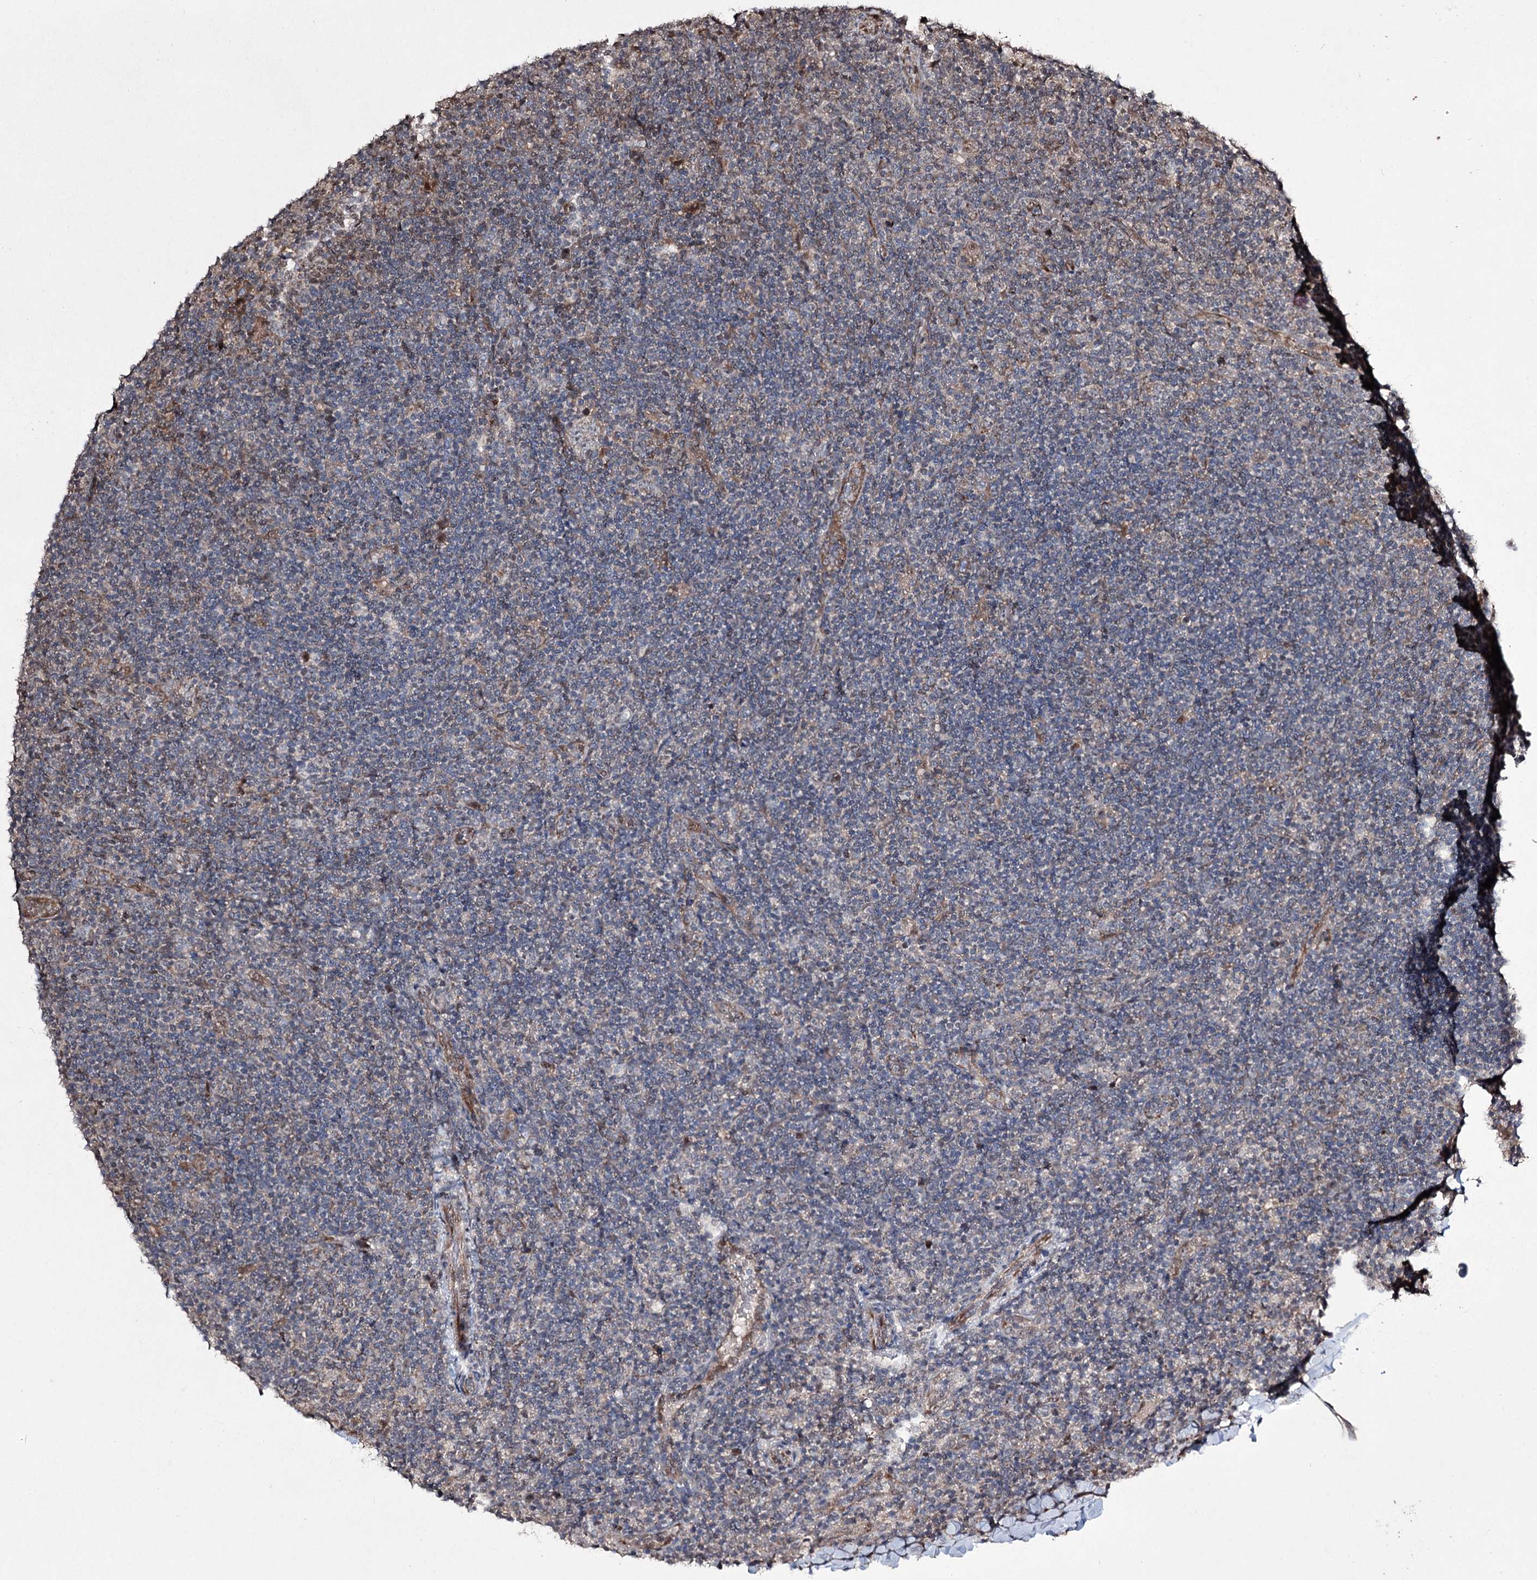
{"staining": {"intensity": "negative", "quantity": "none", "location": "none"}, "tissue": "lymphoma", "cell_type": "Tumor cells", "image_type": "cancer", "snomed": [{"axis": "morphology", "description": "Hodgkin's disease, NOS"}, {"axis": "topography", "description": "Lymph node"}], "caption": "Immunohistochemistry image of human lymphoma stained for a protein (brown), which shows no expression in tumor cells.", "gene": "CPNE8", "patient": {"sex": "female", "age": 57}}